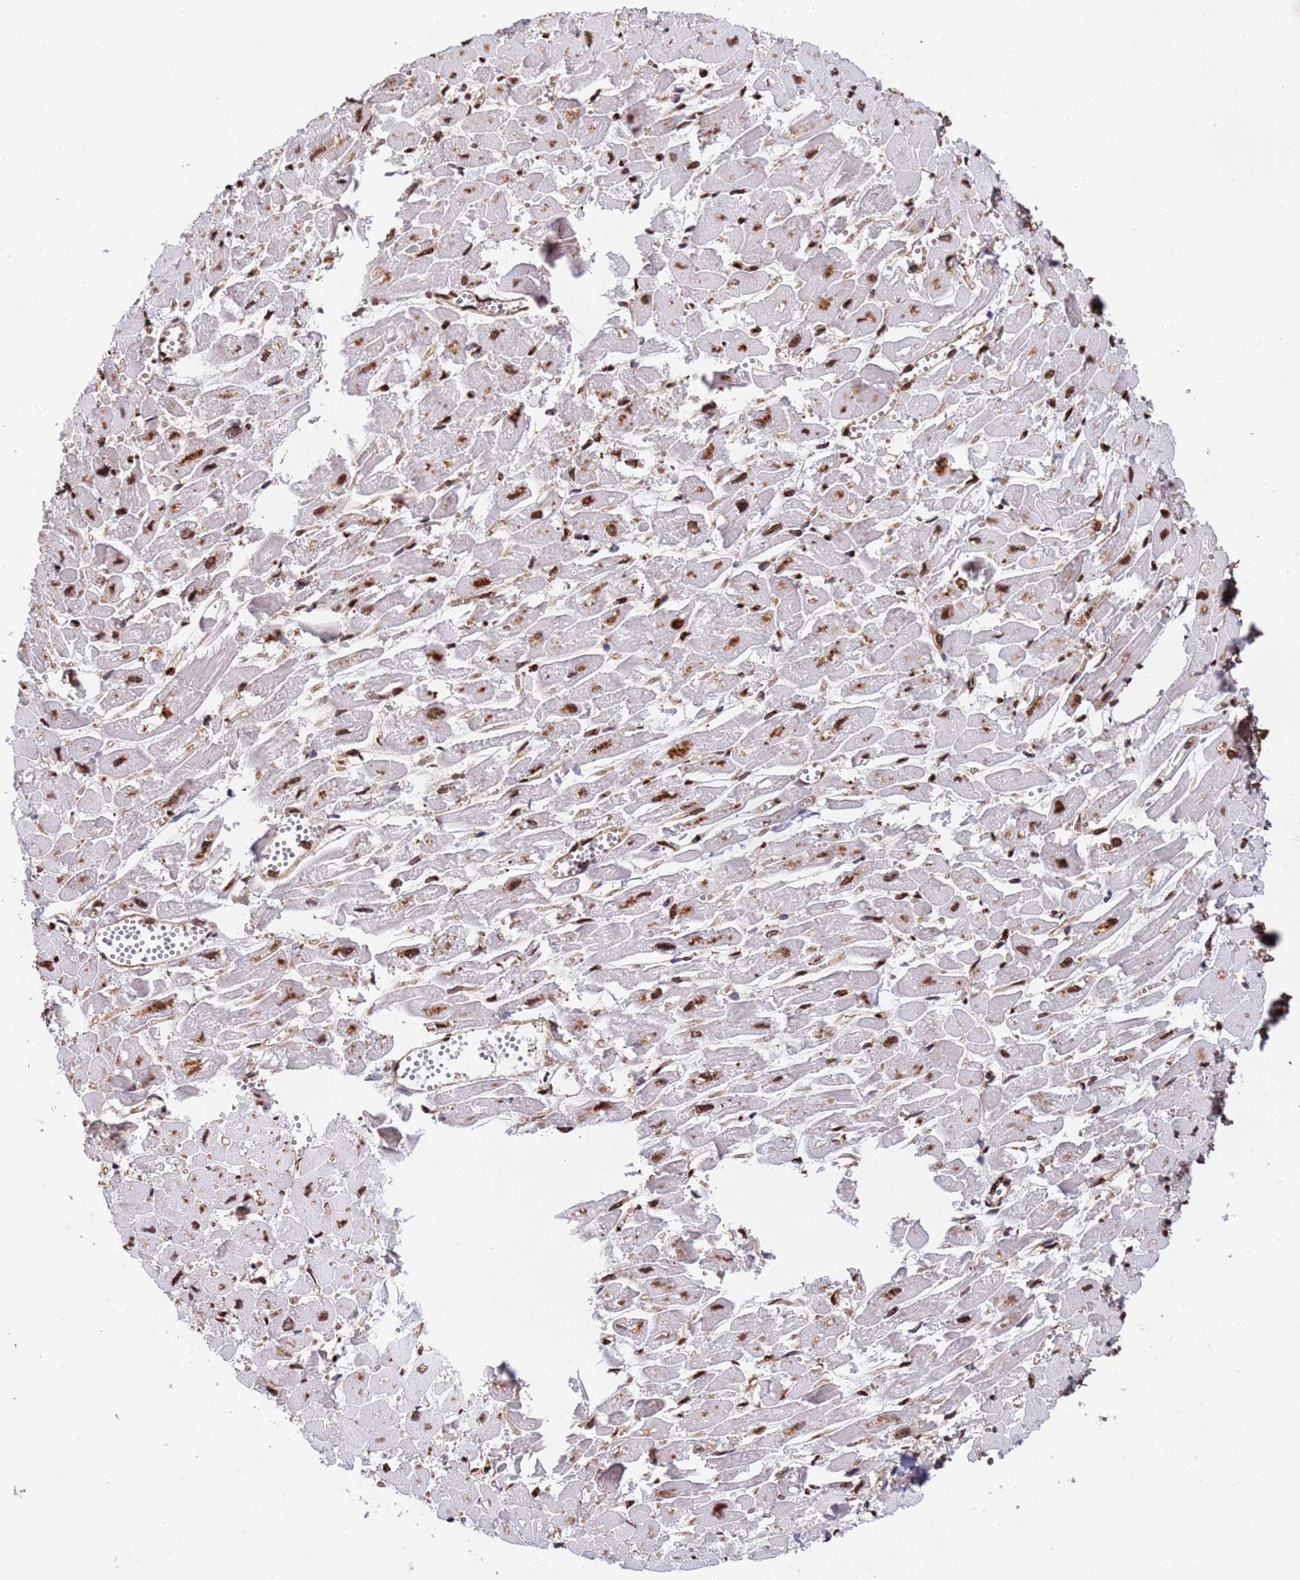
{"staining": {"intensity": "moderate", "quantity": "<25%", "location": "cytoplasmic/membranous,nuclear"}, "tissue": "heart muscle", "cell_type": "Cardiomyocytes", "image_type": "normal", "snomed": [{"axis": "morphology", "description": "Normal tissue, NOS"}, {"axis": "topography", "description": "Heart"}], "caption": "Immunohistochemistry staining of normal heart muscle, which reveals low levels of moderate cytoplasmic/membranous,nuclear staining in about <25% of cardiomyocytes indicating moderate cytoplasmic/membranous,nuclear protein positivity. The staining was performed using DAB (brown) for protein detection and nuclei were counterstained in hematoxylin (blue).", "gene": "SUMO2", "patient": {"sex": "male", "age": 54}}